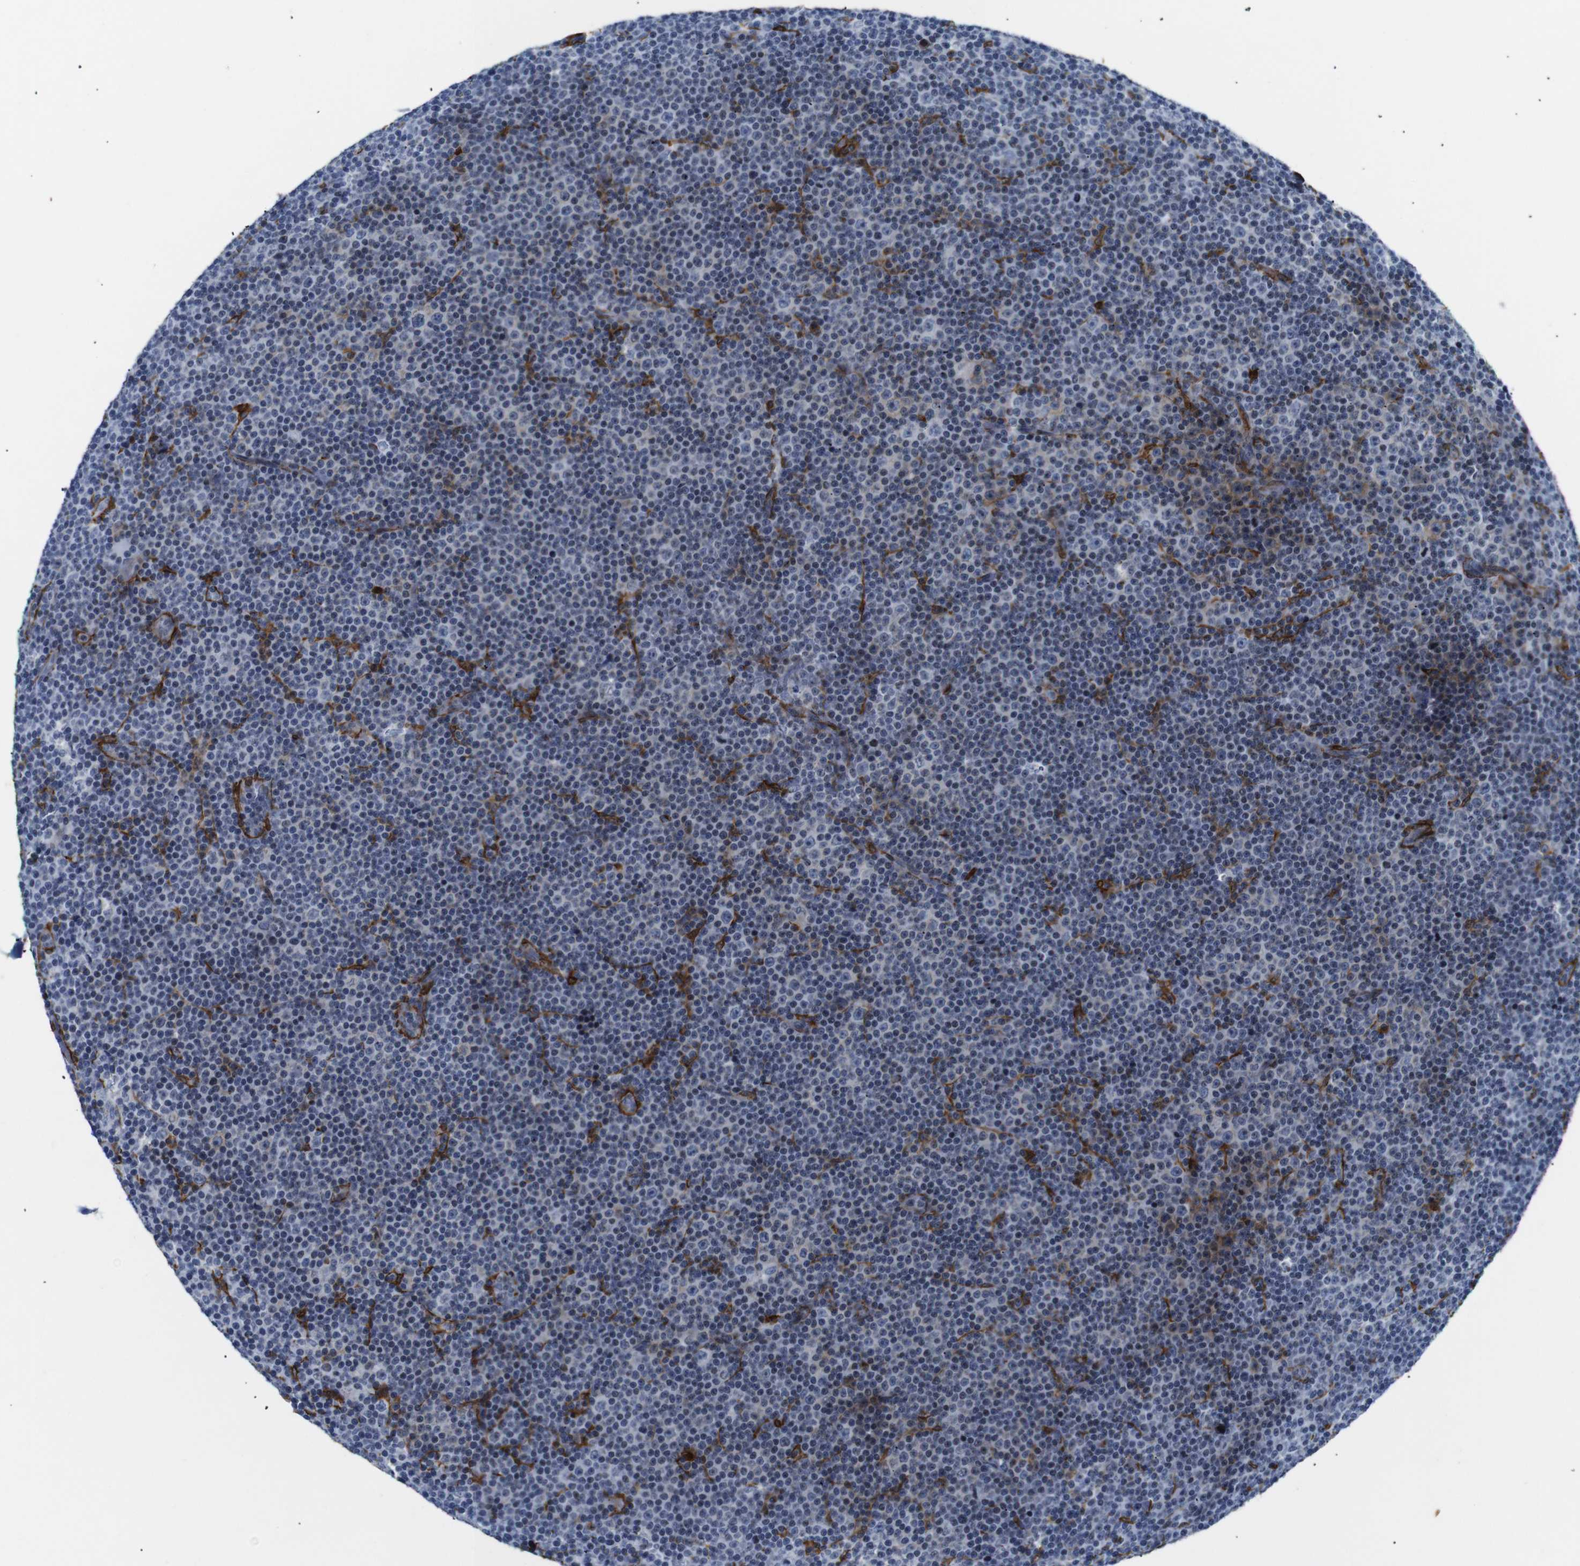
{"staining": {"intensity": "negative", "quantity": "none", "location": "none"}, "tissue": "lymphoma", "cell_type": "Tumor cells", "image_type": "cancer", "snomed": [{"axis": "morphology", "description": "Malignant lymphoma, non-Hodgkin's type, Low grade"}, {"axis": "topography", "description": "Lymph node"}], "caption": "Tumor cells show no significant staining in lymphoma.", "gene": "ACTA2", "patient": {"sex": "female", "age": 67}}